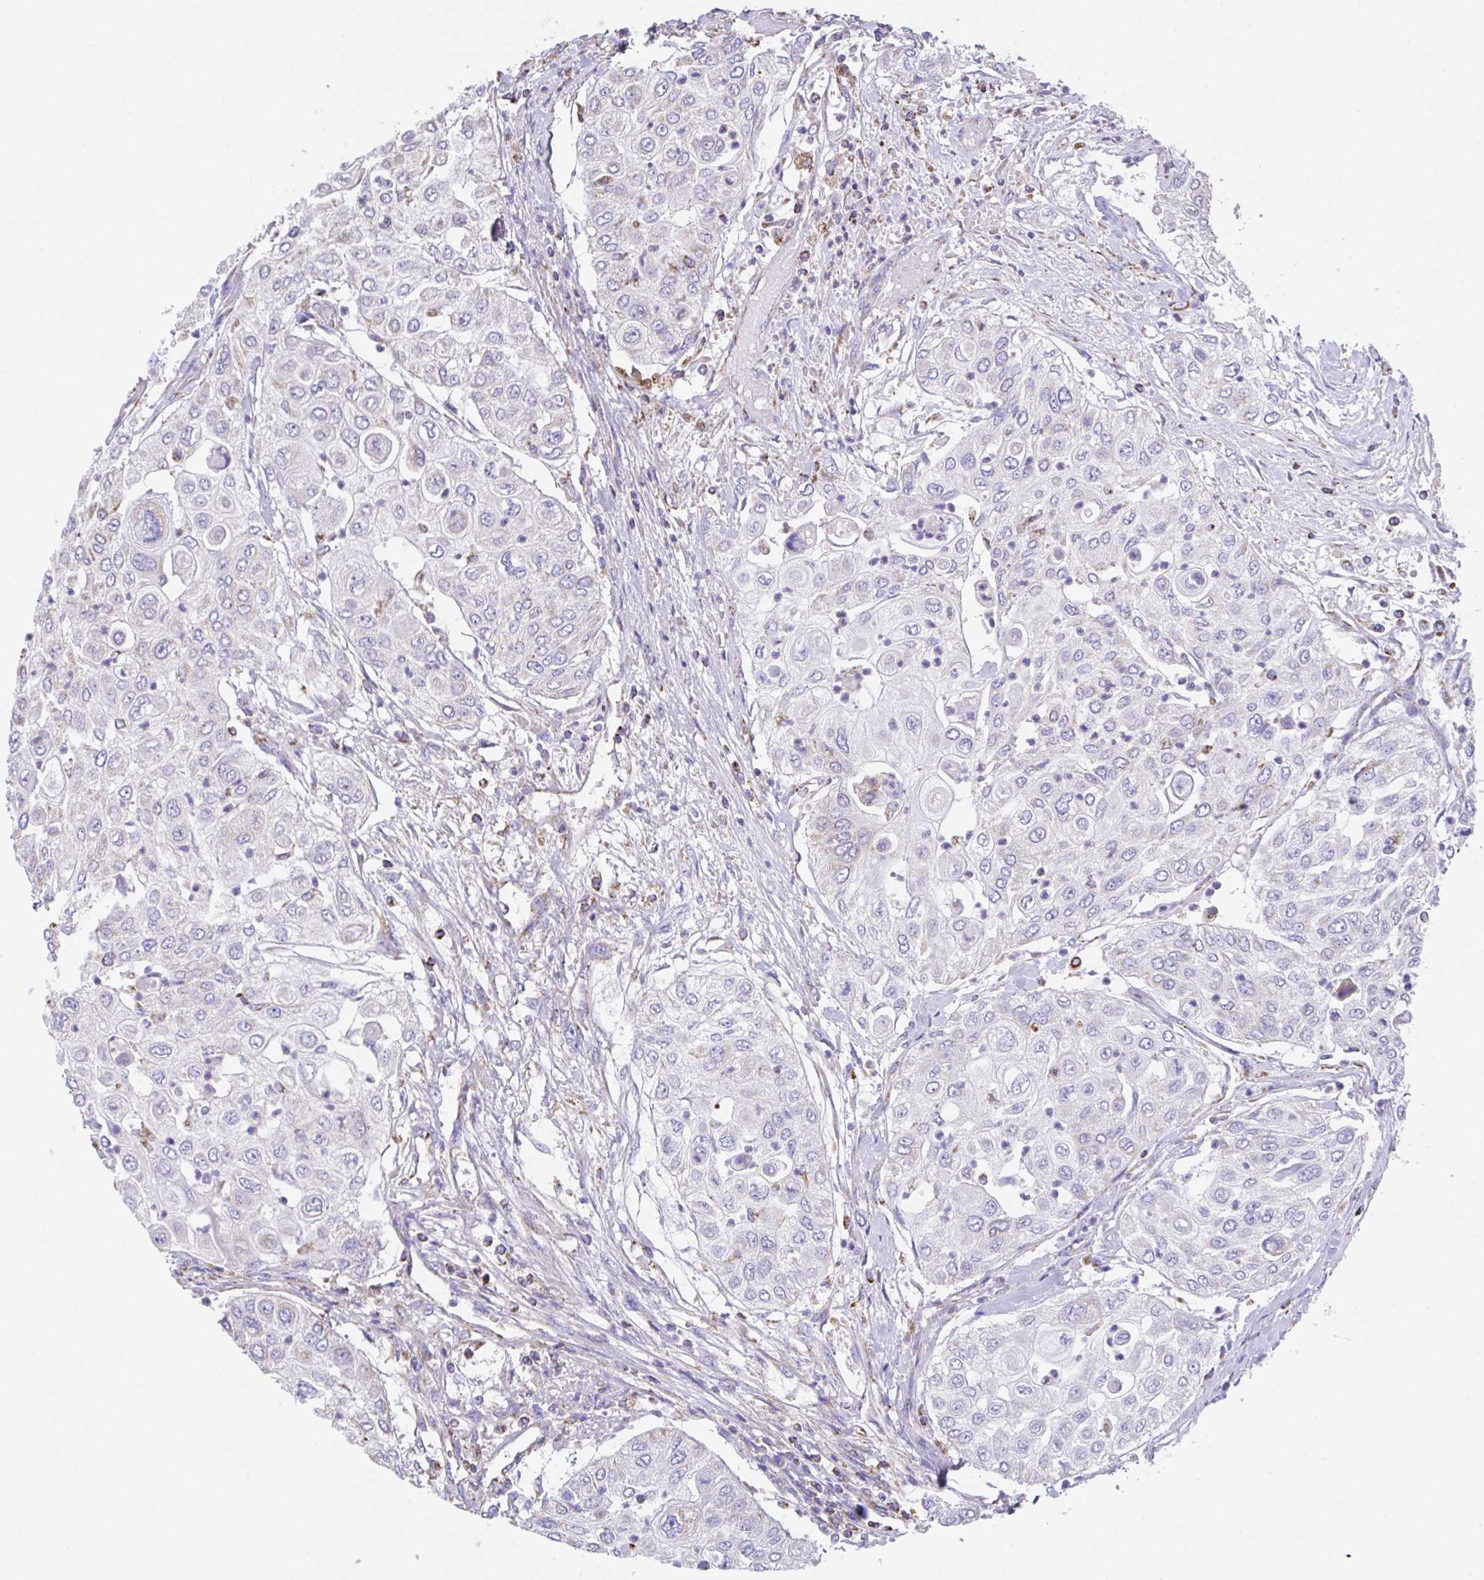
{"staining": {"intensity": "negative", "quantity": "none", "location": "none"}, "tissue": "urothelial cancer", "cell_type": "Tumor cells", "image_type": "cancer", "snomed": [{"axis": "morphology", "description": "Urothelial carcinoma, High grade"}, {"axis": "topography", "description": "Urinary bladder"}], "caption": "Immunohistochemical staining of human urothelial cancer demonstrates no significant positivity in tumor cells.", "gene": "PCMTD2", "patient": {"sex": "female", "age": 79}}